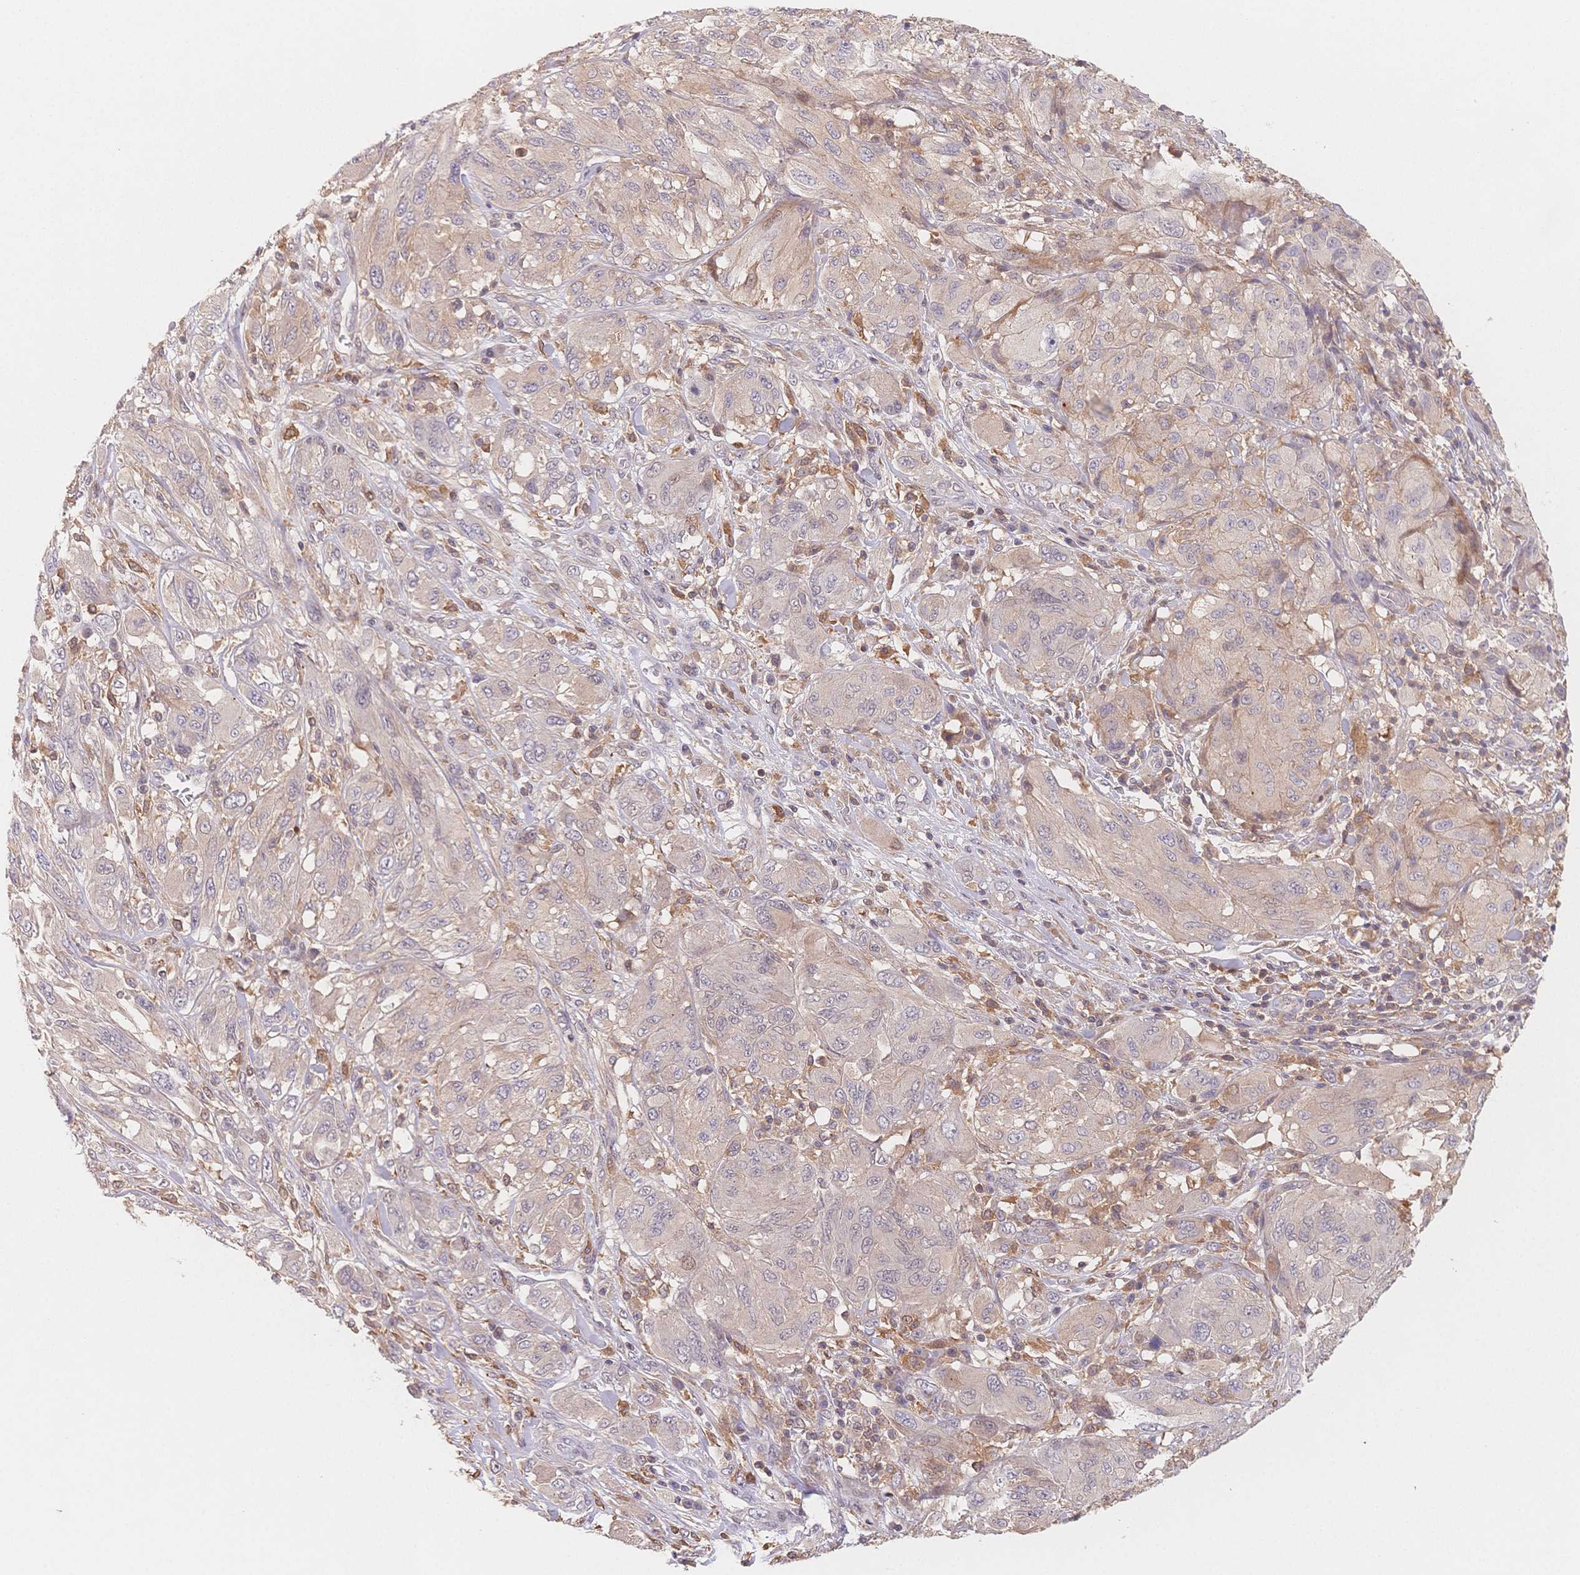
{"staining": {"intensity": "weak", "quantity": "<25%", "location": "cytoplasmic/membranous"}, "tissue": "melanoma", "cell_type": "Tumor cells", "image_type": "cancer", "snomed": [{"axis": "morphology", "description": "Malignant melanoma, NOS"}, {"axis": "topography", "description": "Skin"}], "caption": "A micrograph of human malignant melanoma is negative for staining in tumor cells.", "gene": "C12orf75", "patient": {"sex": "female", "age": 91}}